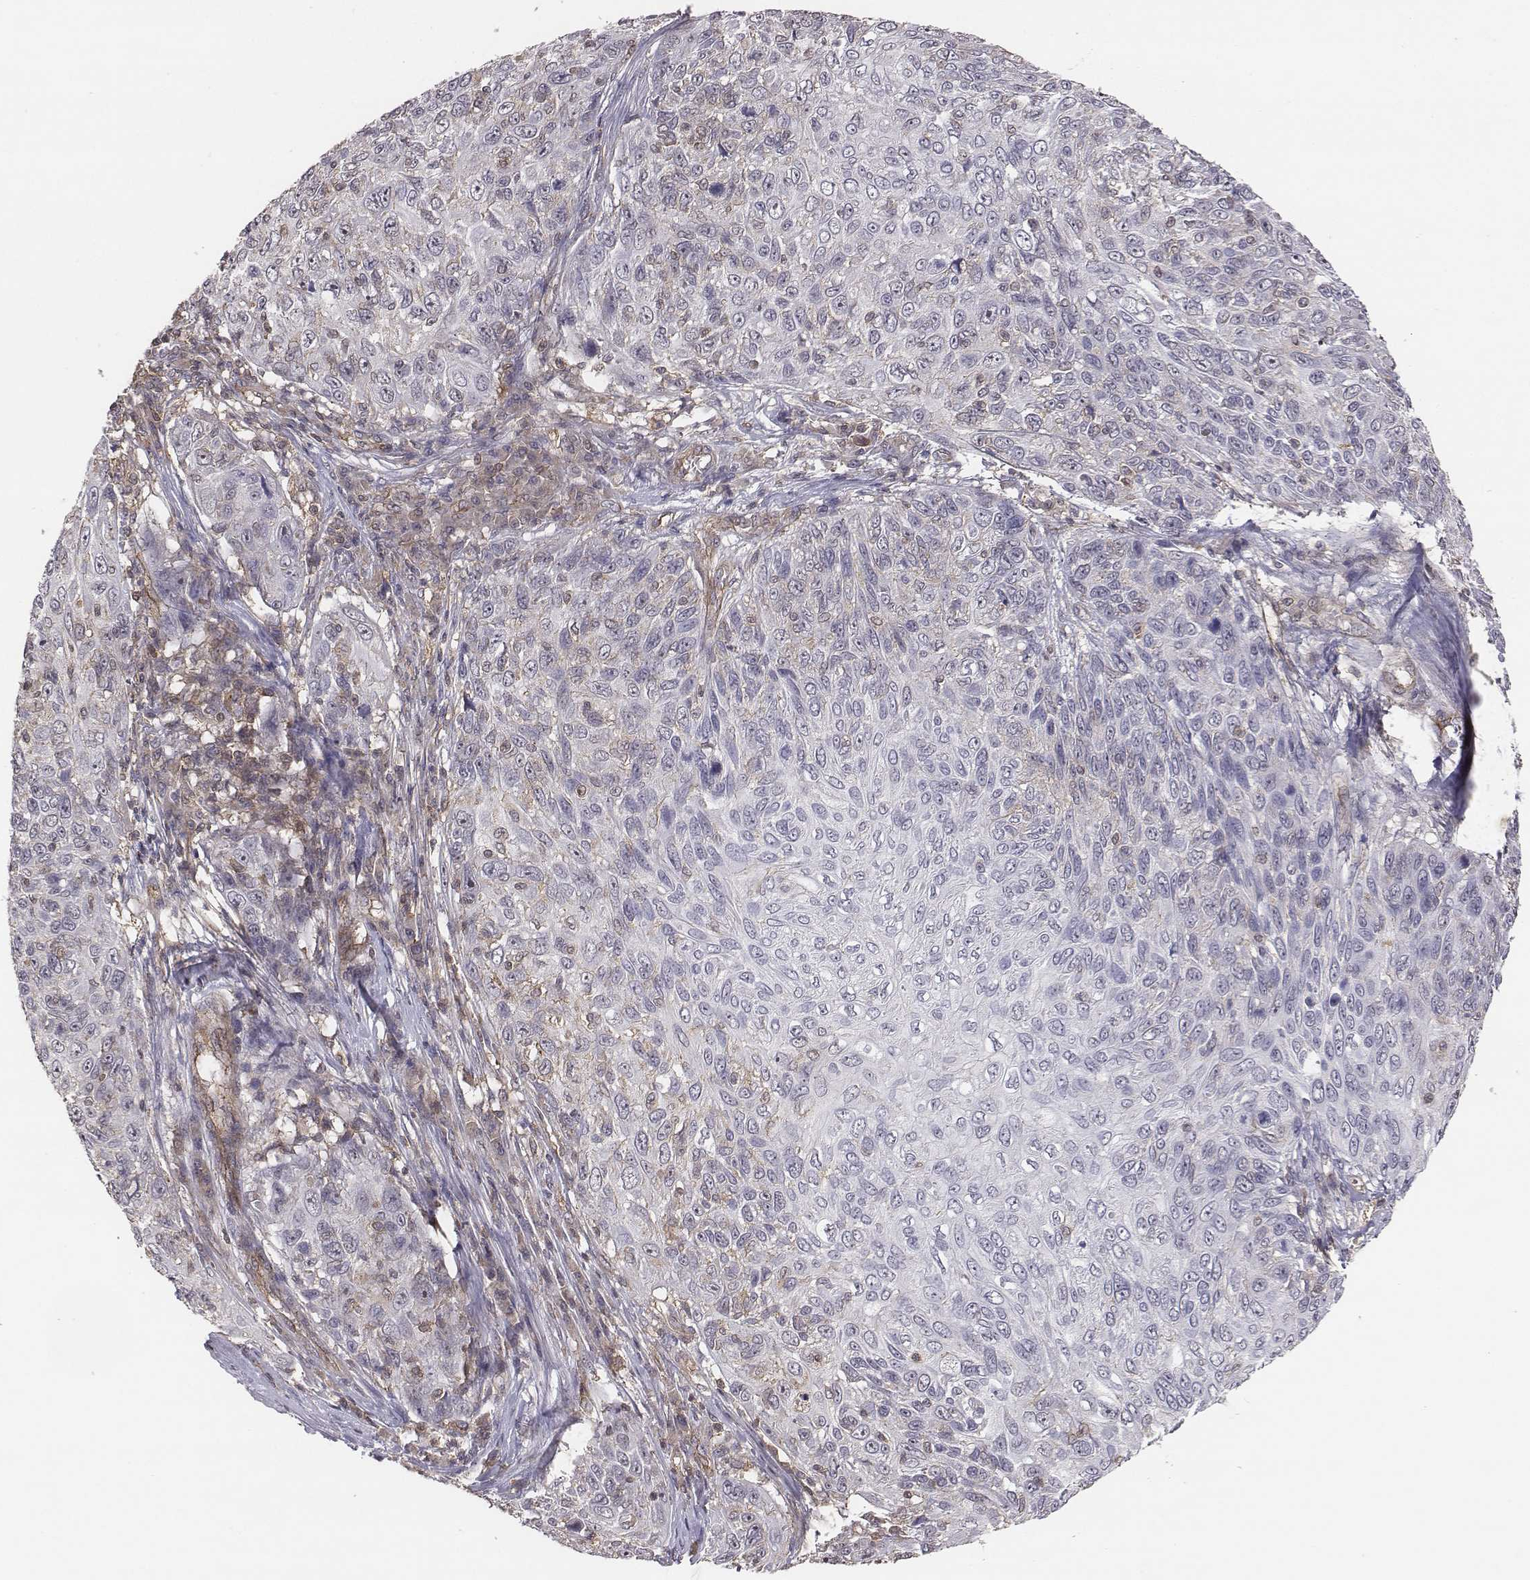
{"staining": {"intensity": "negative", "quantity": "none", "location": "none"}, "tissue": "skin cancer", "cell_type": "Tumor cells", "image_type": "cancer", "snomed": [{"axis": "morphology", "description": "Squamous cell carcinoma, NOS"}, {"axis": "topography", "description": "Skin"}], "caption": "The immunohistochemistry photomicrograph has no significant expression in tumor cells of skin cancer tissue.", "gene": "PTPRG", "patient": {"sex": "male", "age": 92}}